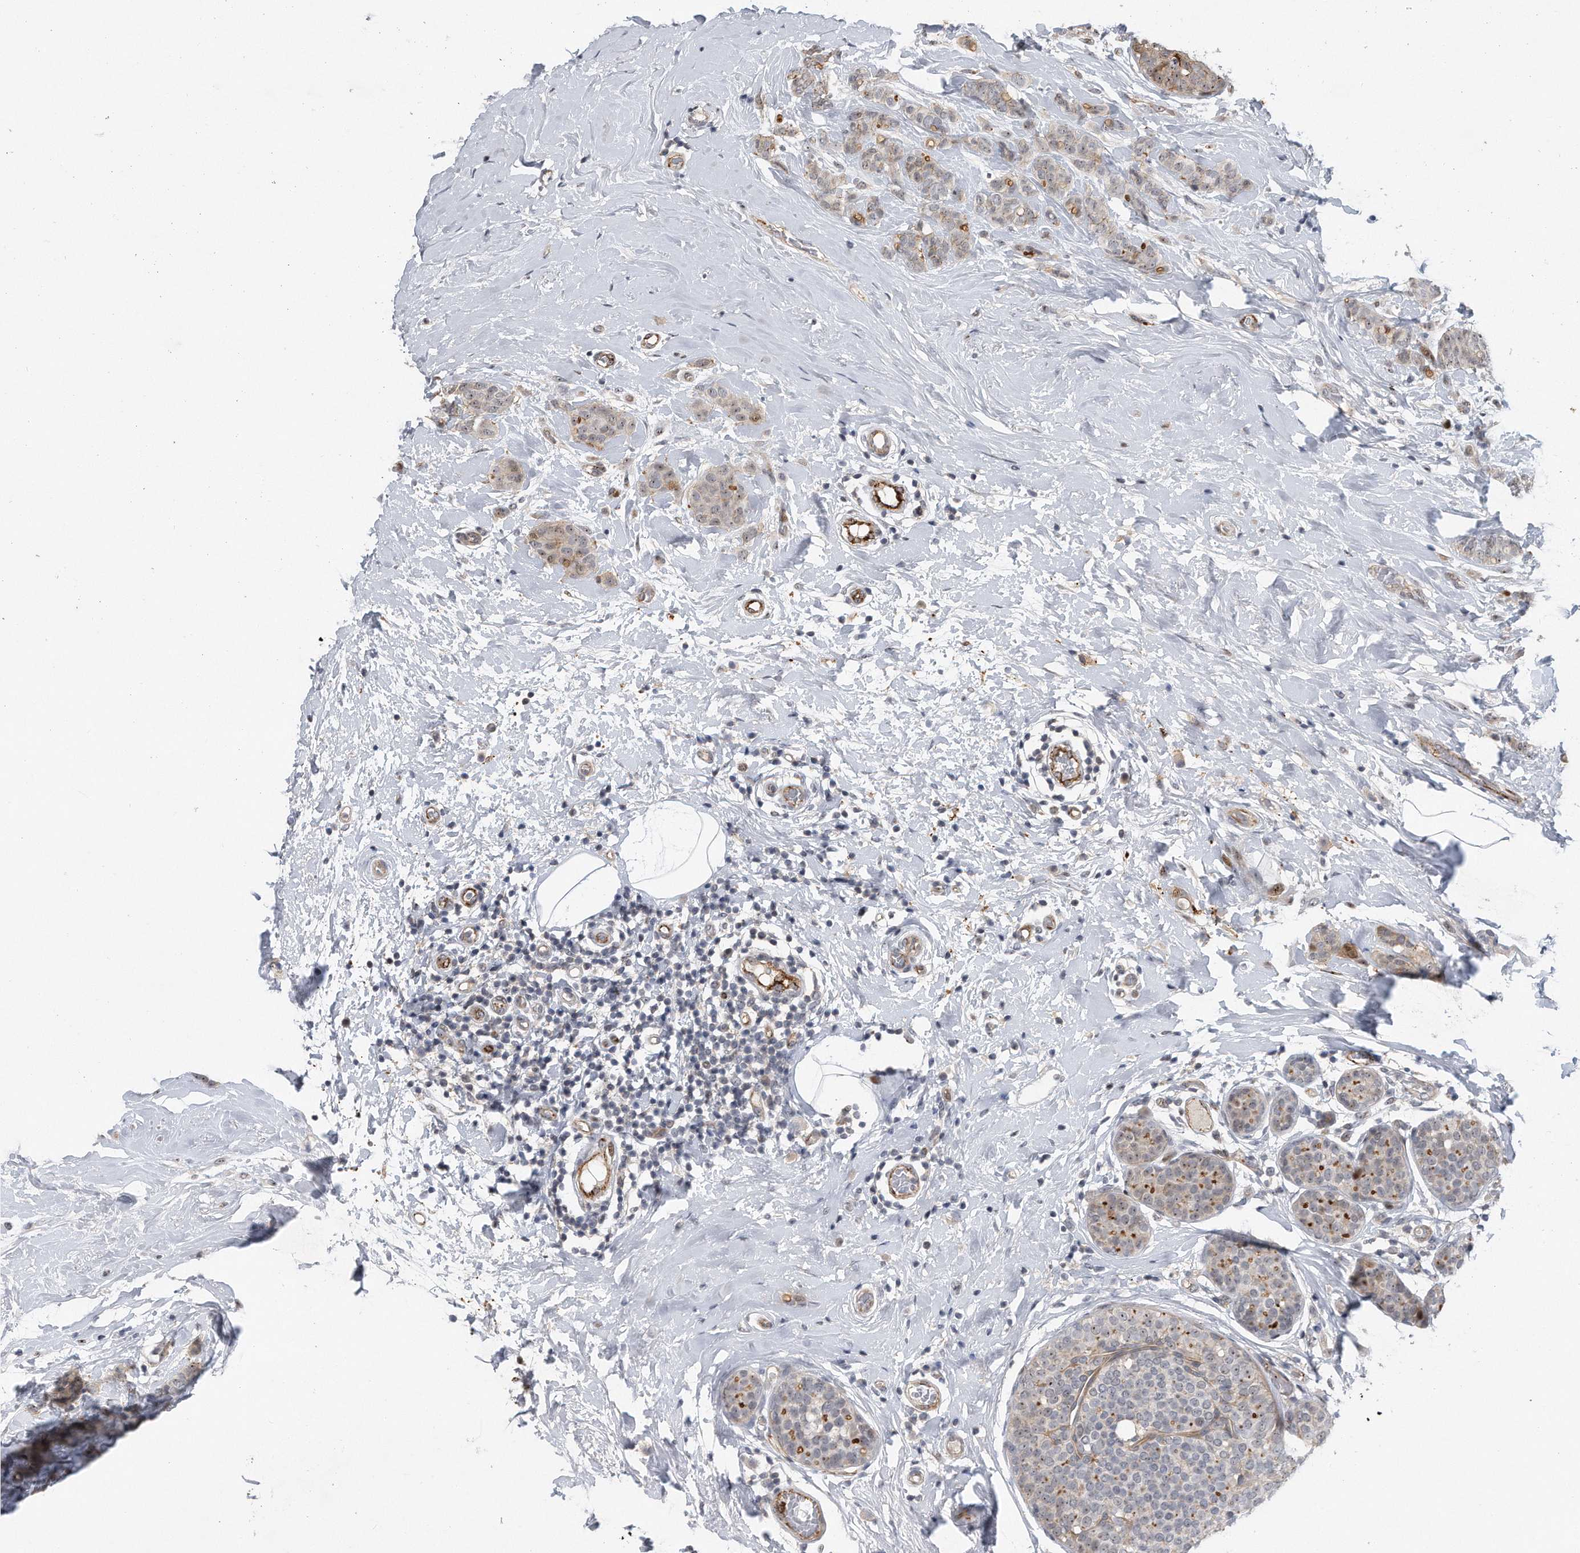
{"staining": {"intensity": "weak", "quantity": "<25%", "location": "nuclear"}, "tissue": "breast cancer", "cell_type": "Tumor cells", "image_type": "cancer", "snomed": [{"axis": "morphology", "description": "Lobular carcinoma, in situ"}, {"axis": "morphology", "description": "Lobular carcinoma"}, {"axis": "topography", "description": "Breast"}], "caption": "High power microscopy histopathology image of an immunohistochemistry photomicrograph of breast cancer, revealing no significant positivity in tumor cells.", "gene": "PGBD2", "patient": {"sex": "female", "age": 41}}